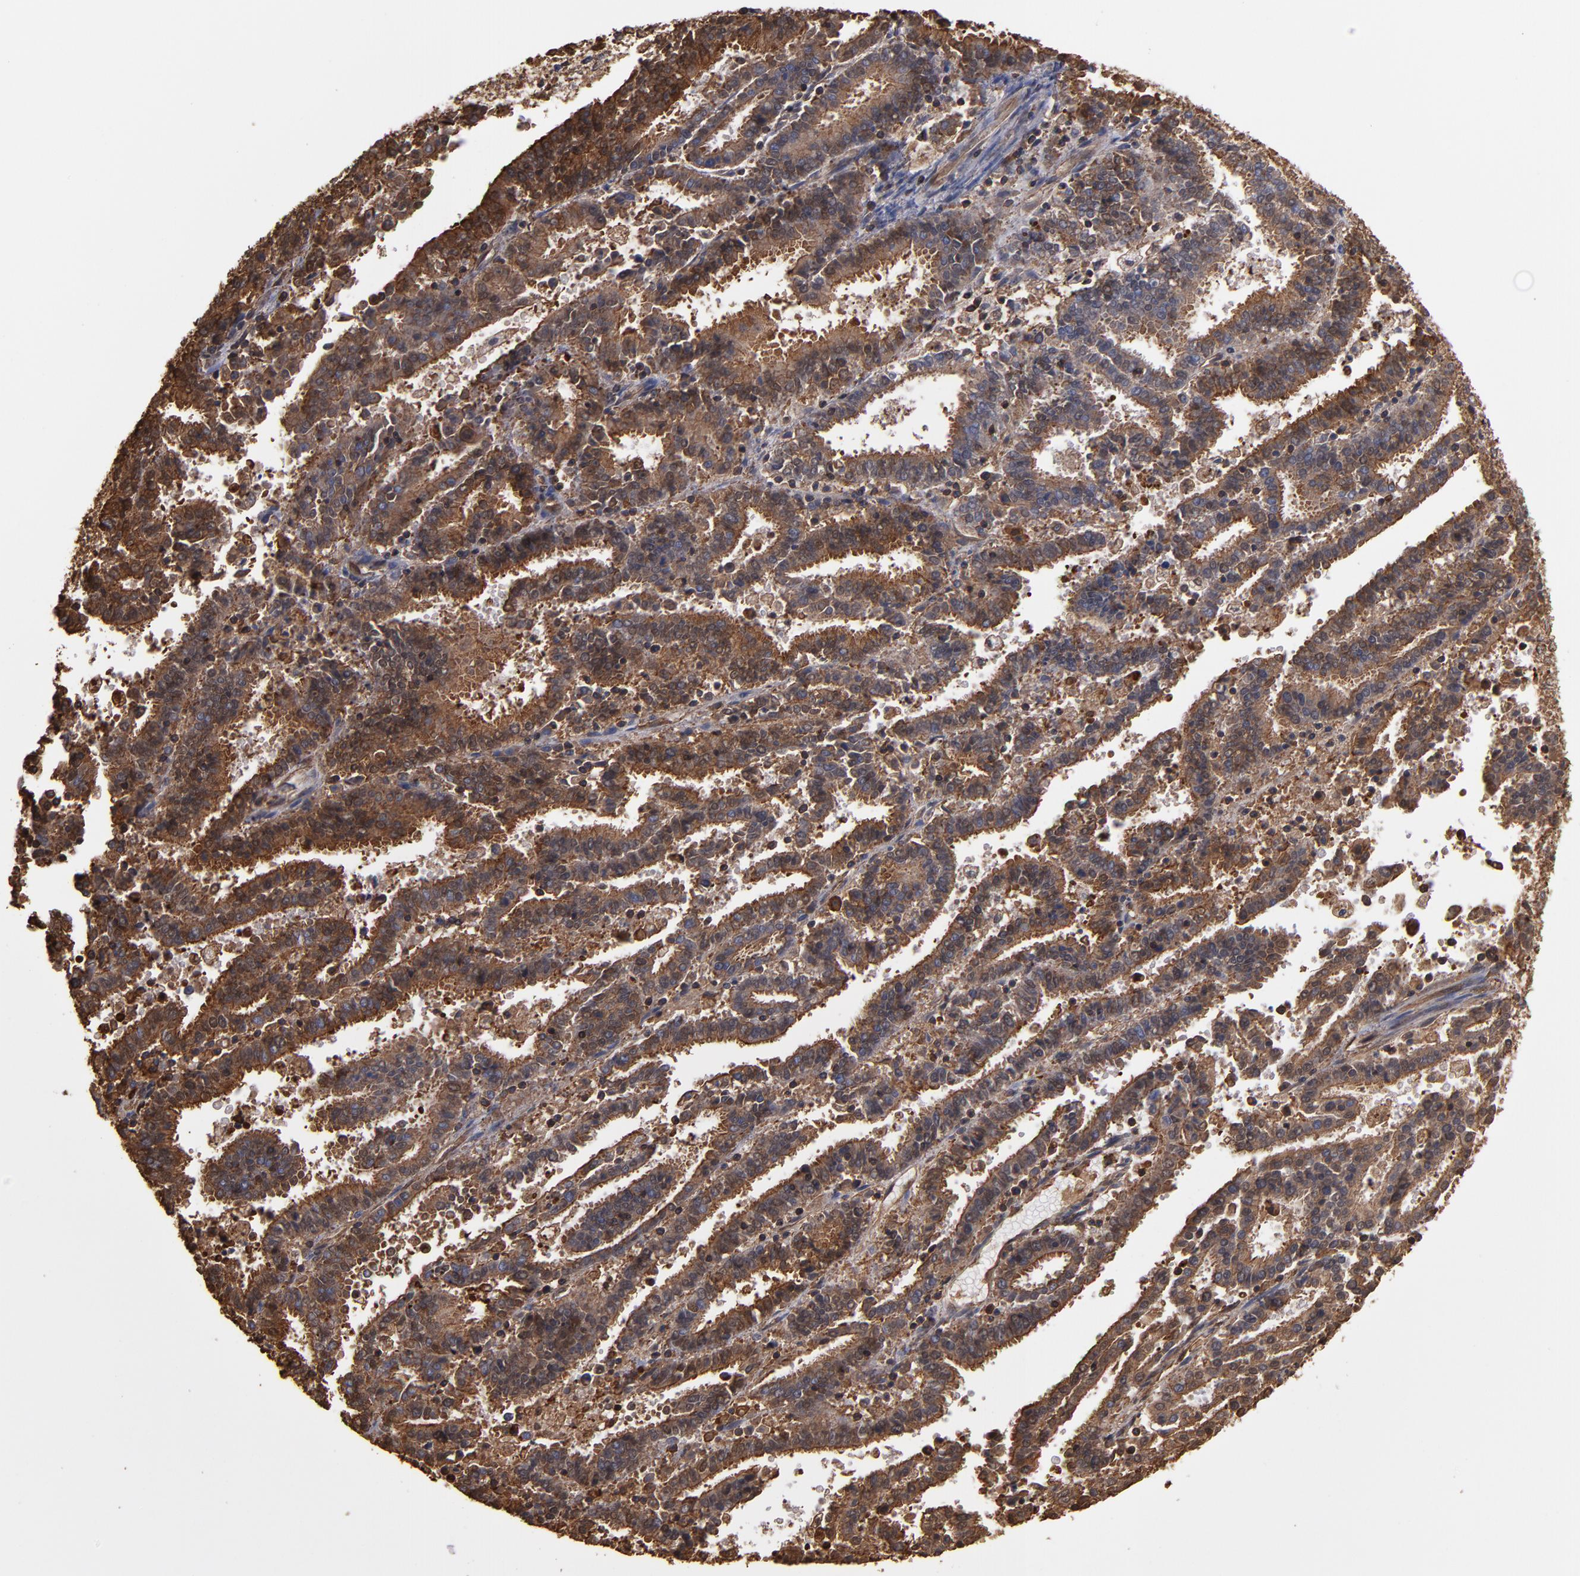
{"staining": {"intensity": "moderate", "quantity": ">75%", "location": "cytoplasmic/membranous"}, "tissue": "endometrial cancer", "cell_type": "Tumor cells", "image_type": "cancer", "snomed": [{"axis": "morphology", "description": "Adenocarcinoma, NOS"}, {"axis": "topography", "description": "Uterus"}], "caption": "High-power microscopy captured an IHC image of endometrial cancer, revealing moderate cytoplasmic/membranous staining in approximately >75% of tumor cells.", "gene": "ACTN4", "patient": {"sex": "female", "age": 83}}